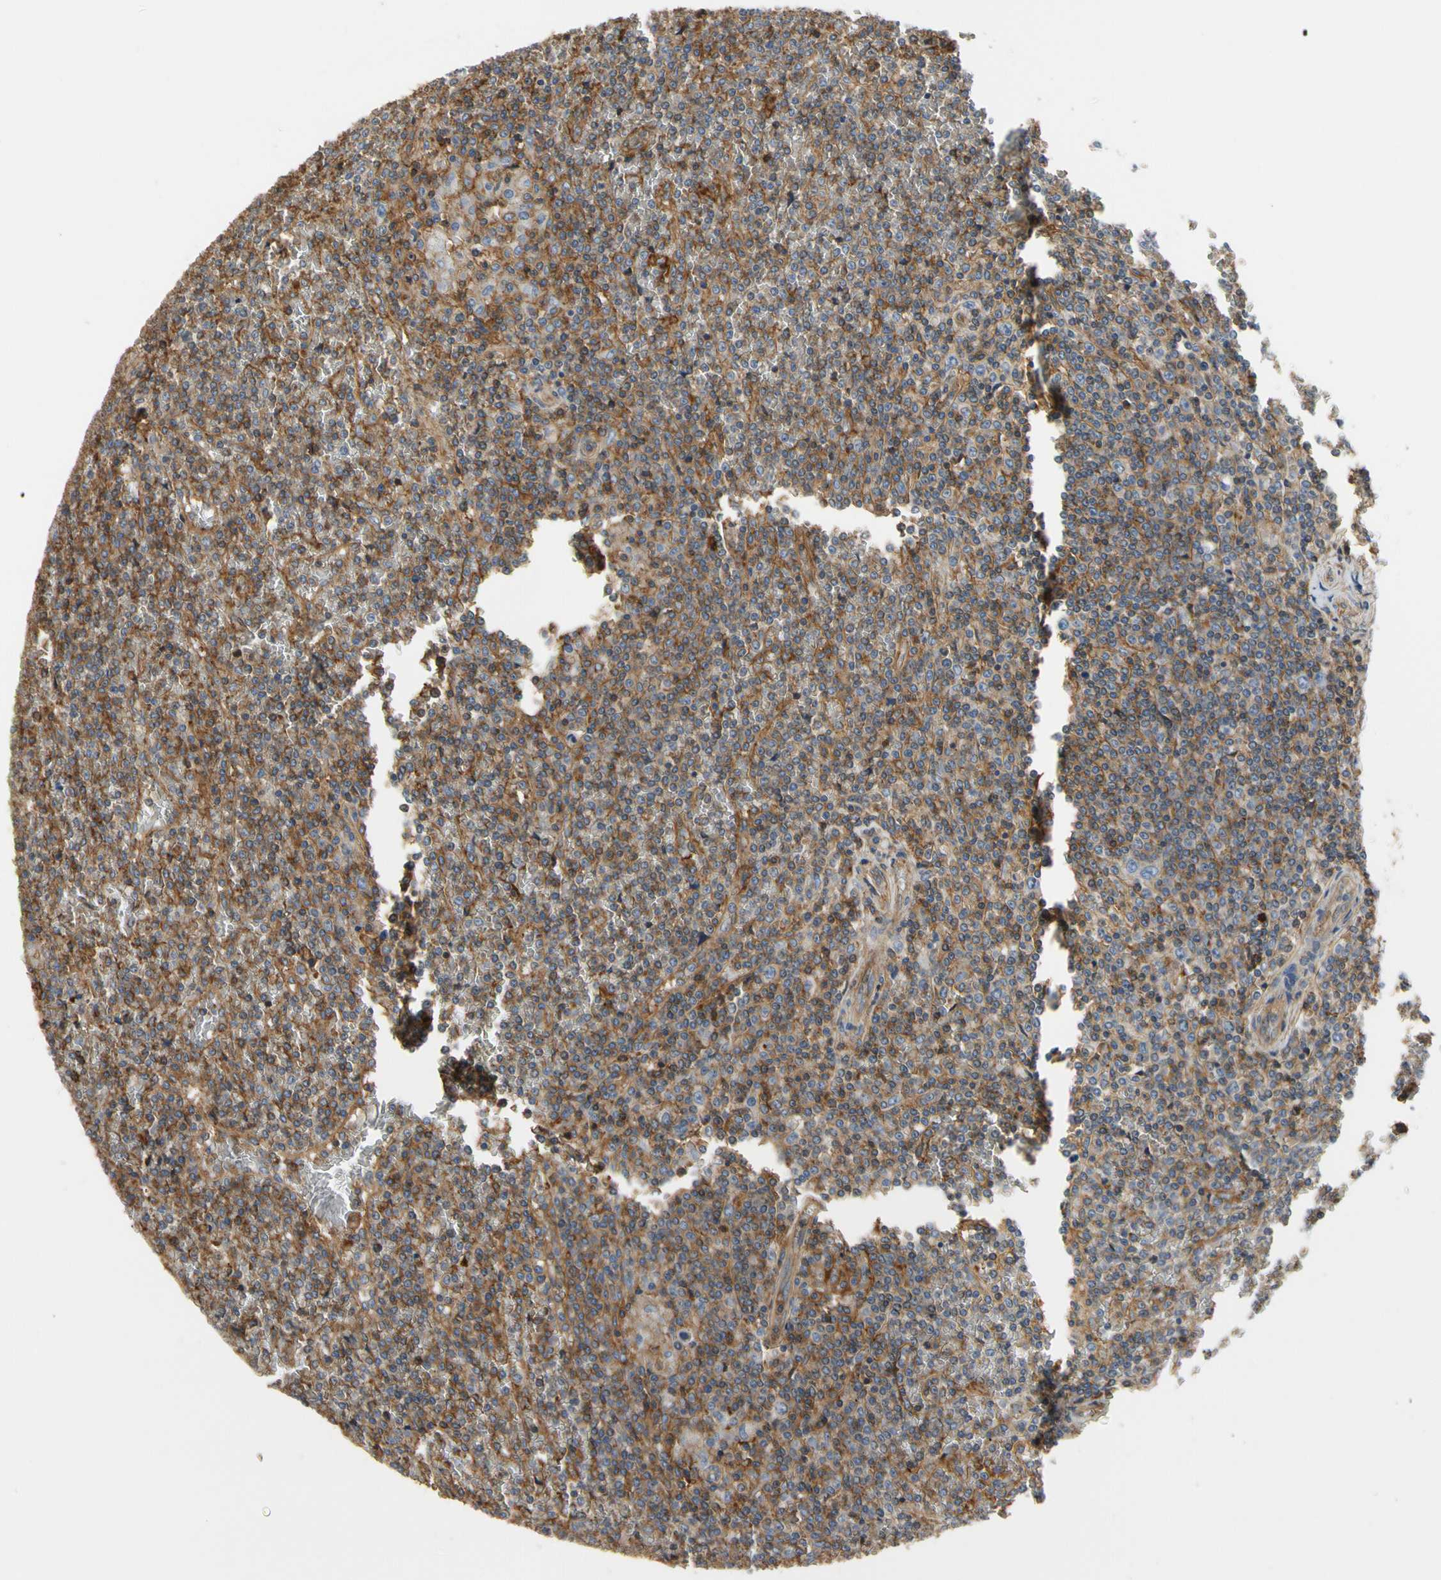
{"staining": {"intensity": "moderate", "quantity": "<25%", "location": "cytoplasmic/membranous"}, "tissue": "lymphoma", "cell_type": "Tumor cells", "image_type": "cancer", "snomed": [{"axis": "morphology", "description": "Malignant lymphoma, non-Hodgkin's type, Low grade"}, {"axis": "topography", "description": "Spleen"}], "caption": "Immunohistochemistry (IHC) (DAB) staining of human lymphoma exhibits moderate cytoplasmic/membranous protein staining in approximately <25% of tumor cells. (Brightfield microscopy of DAB IHC at high magnification).", "gene": "IL1RL1", "patient": {"sex": "female", "age": 19}}